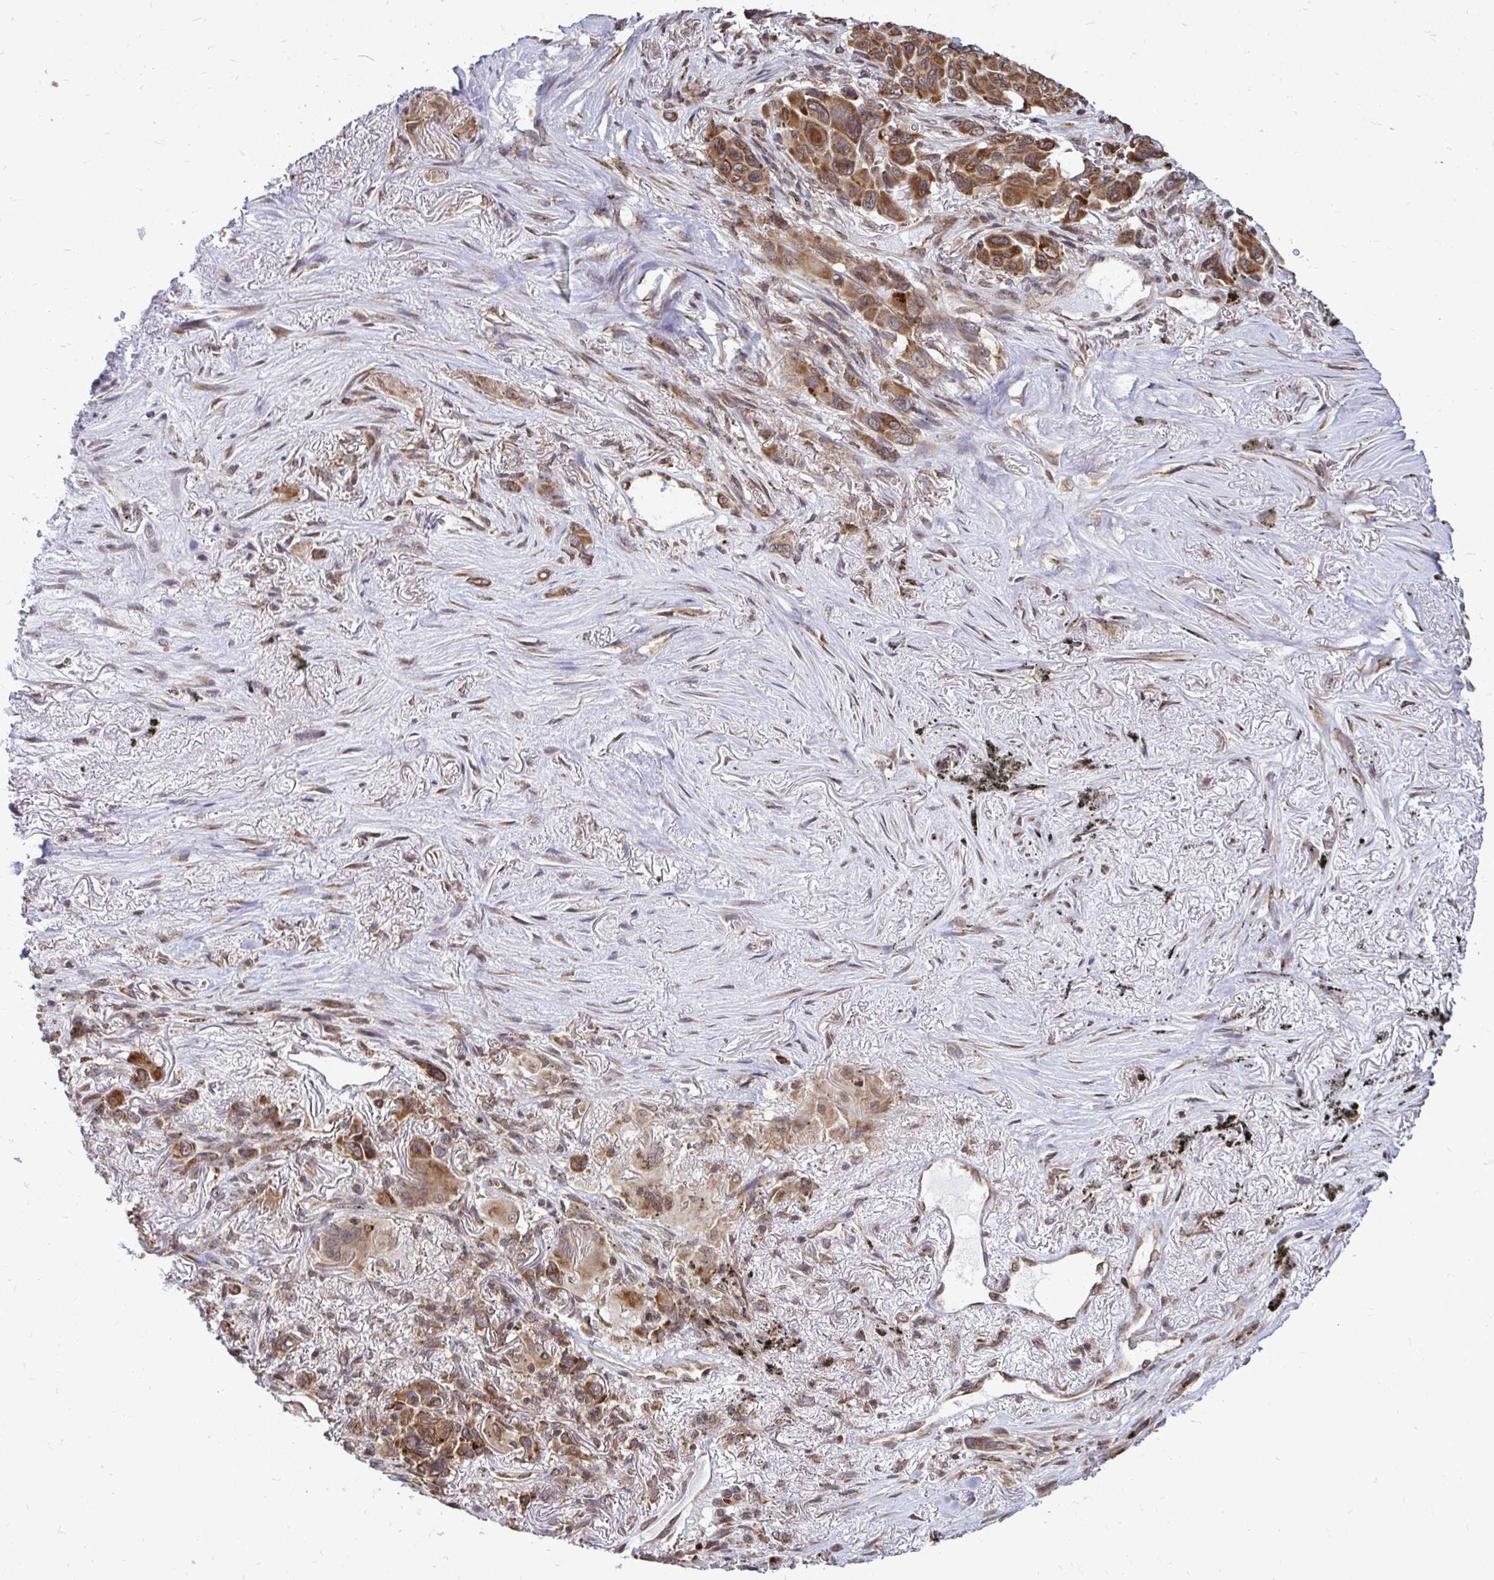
{"staining": {"intensity": "moderate", "quantity": ">75%", "location": "cytoplasmic/membranous"}, "tissue": "melanoma", "cell_type": "Tumor cells", "image_type": "cancer", "snomed": [{"axis": "morphology", "description": "Malignant melanoma, Metastatic site"}, {"axis": "topography", "description": "Lung"}], "caption": "Moderate cytoplasmic/membranous protein staining is identified in approximately >75% of tumor cells in melanoma.", "gene": "FMR1", "patient": {"sex": "male", "age": 48}}